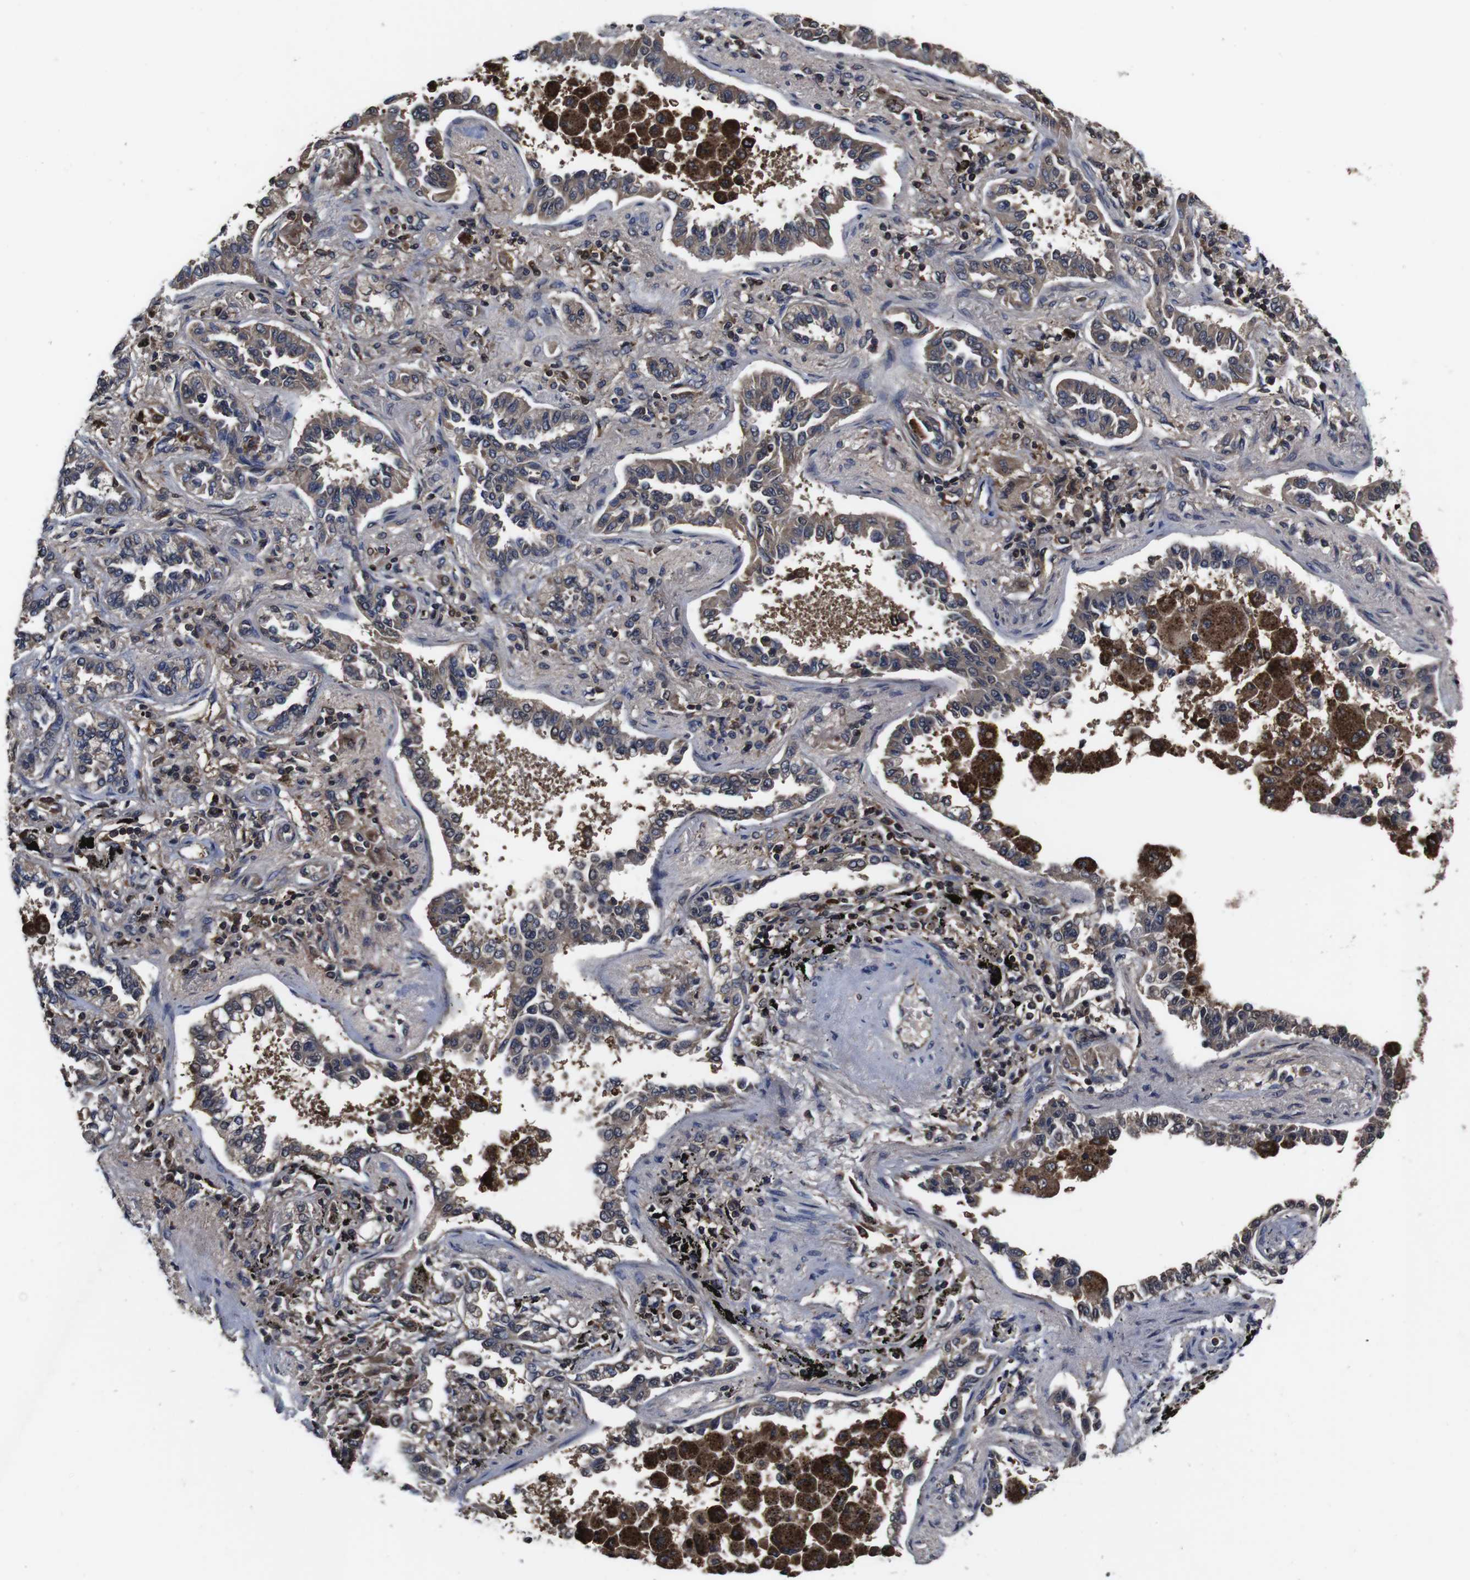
{"staining": {"intensity": "weak", "quantity": "25%-75%", "location": "cytoplasmic/membranous"}, "tissue": "lung cancer", "cell_type": "Tumor cells", "image_type": "cancer", "snomed": [{"axis": "morphology", "description": "Normal tissue, NOS"}, {"axis": "morphology", "description": "Adenocarcinoma, NOS"}, {"axis": "topography", "description": "Lung"}], "caption": "DAB (3,3'-diaminobenzidine) immunohistochemical staining of human lung adenocarcinoma reveals weak cytoplasmic/membranous protein expression in approximately 25%-75% of tumor cells.", "gene": "CXCL11", "patient": {"sex": "male", "age": 59}}